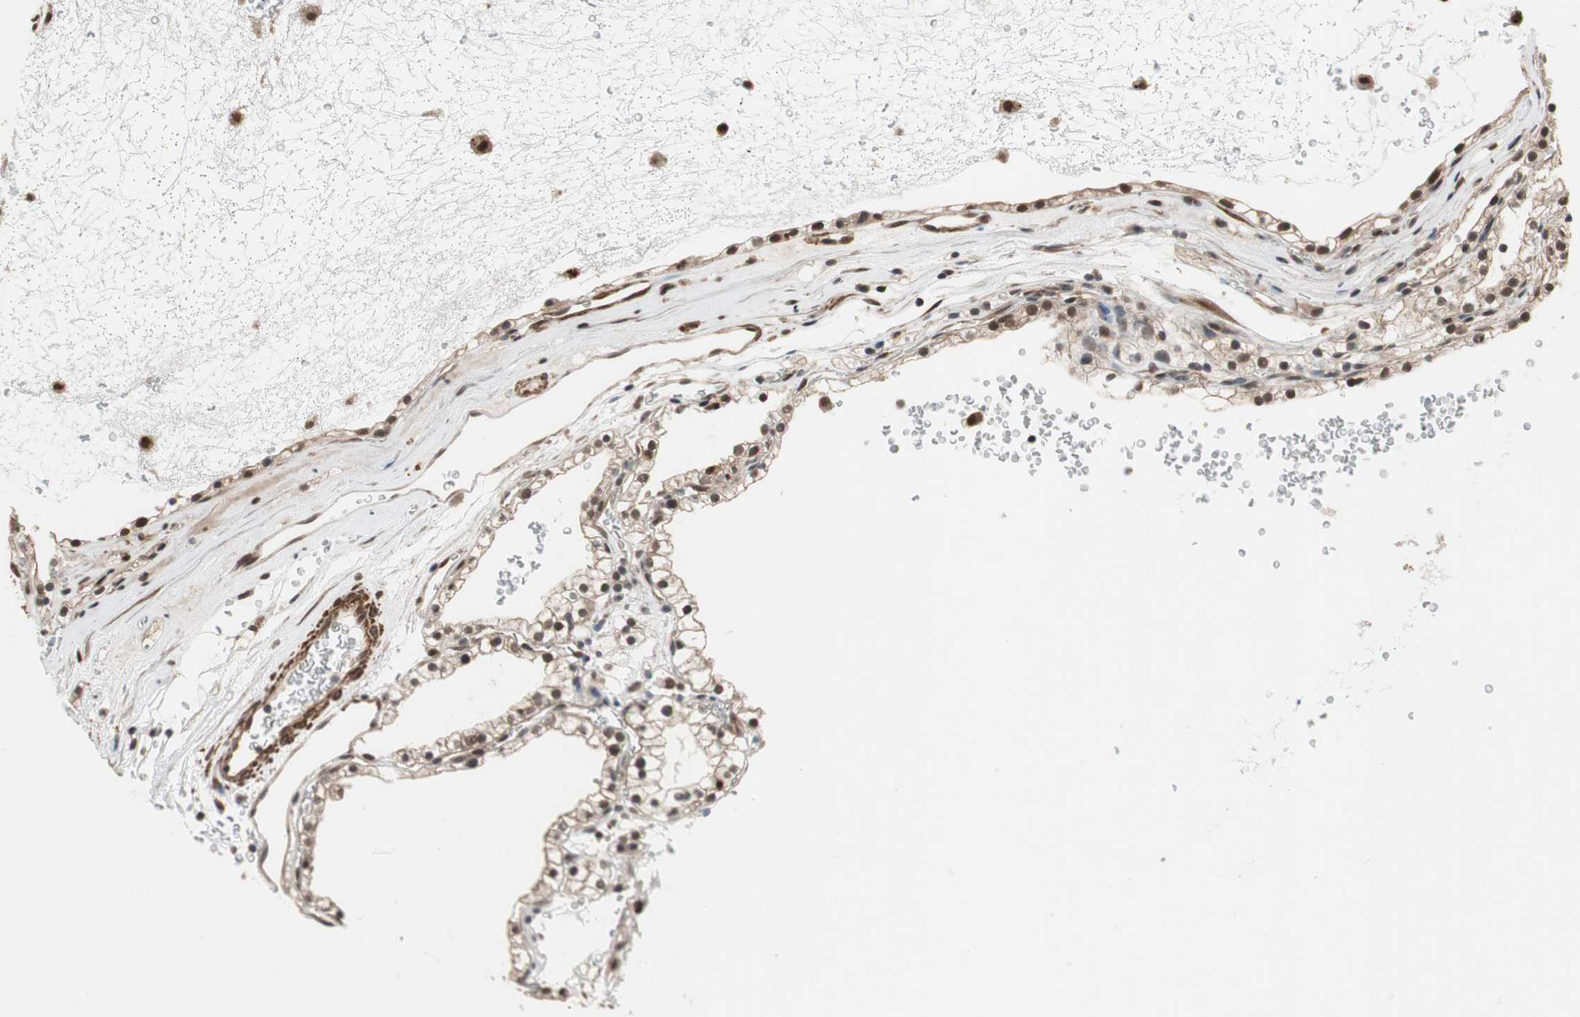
{"staining": {"intensity": "moderate", "quantity": ">75%", "location": "nuclear"}, "tissue": "renal cancer", "cell_type": "Tumor cells", "image_type": "cancer", "snomed": [{"axis": "morphology", "description": "Adenocarcinoma, NOS"}, {"axis": "topography", "description": "Kidney"}], "caption": "Immunohistochemistry (IHC) of human renal adenocarcinoma demonstrates medium levels of moderate nuclear expression in approximately >75% of tumor cells.", "gene": "DRAP1", "patient": {"sex": "female", "age": 41}}